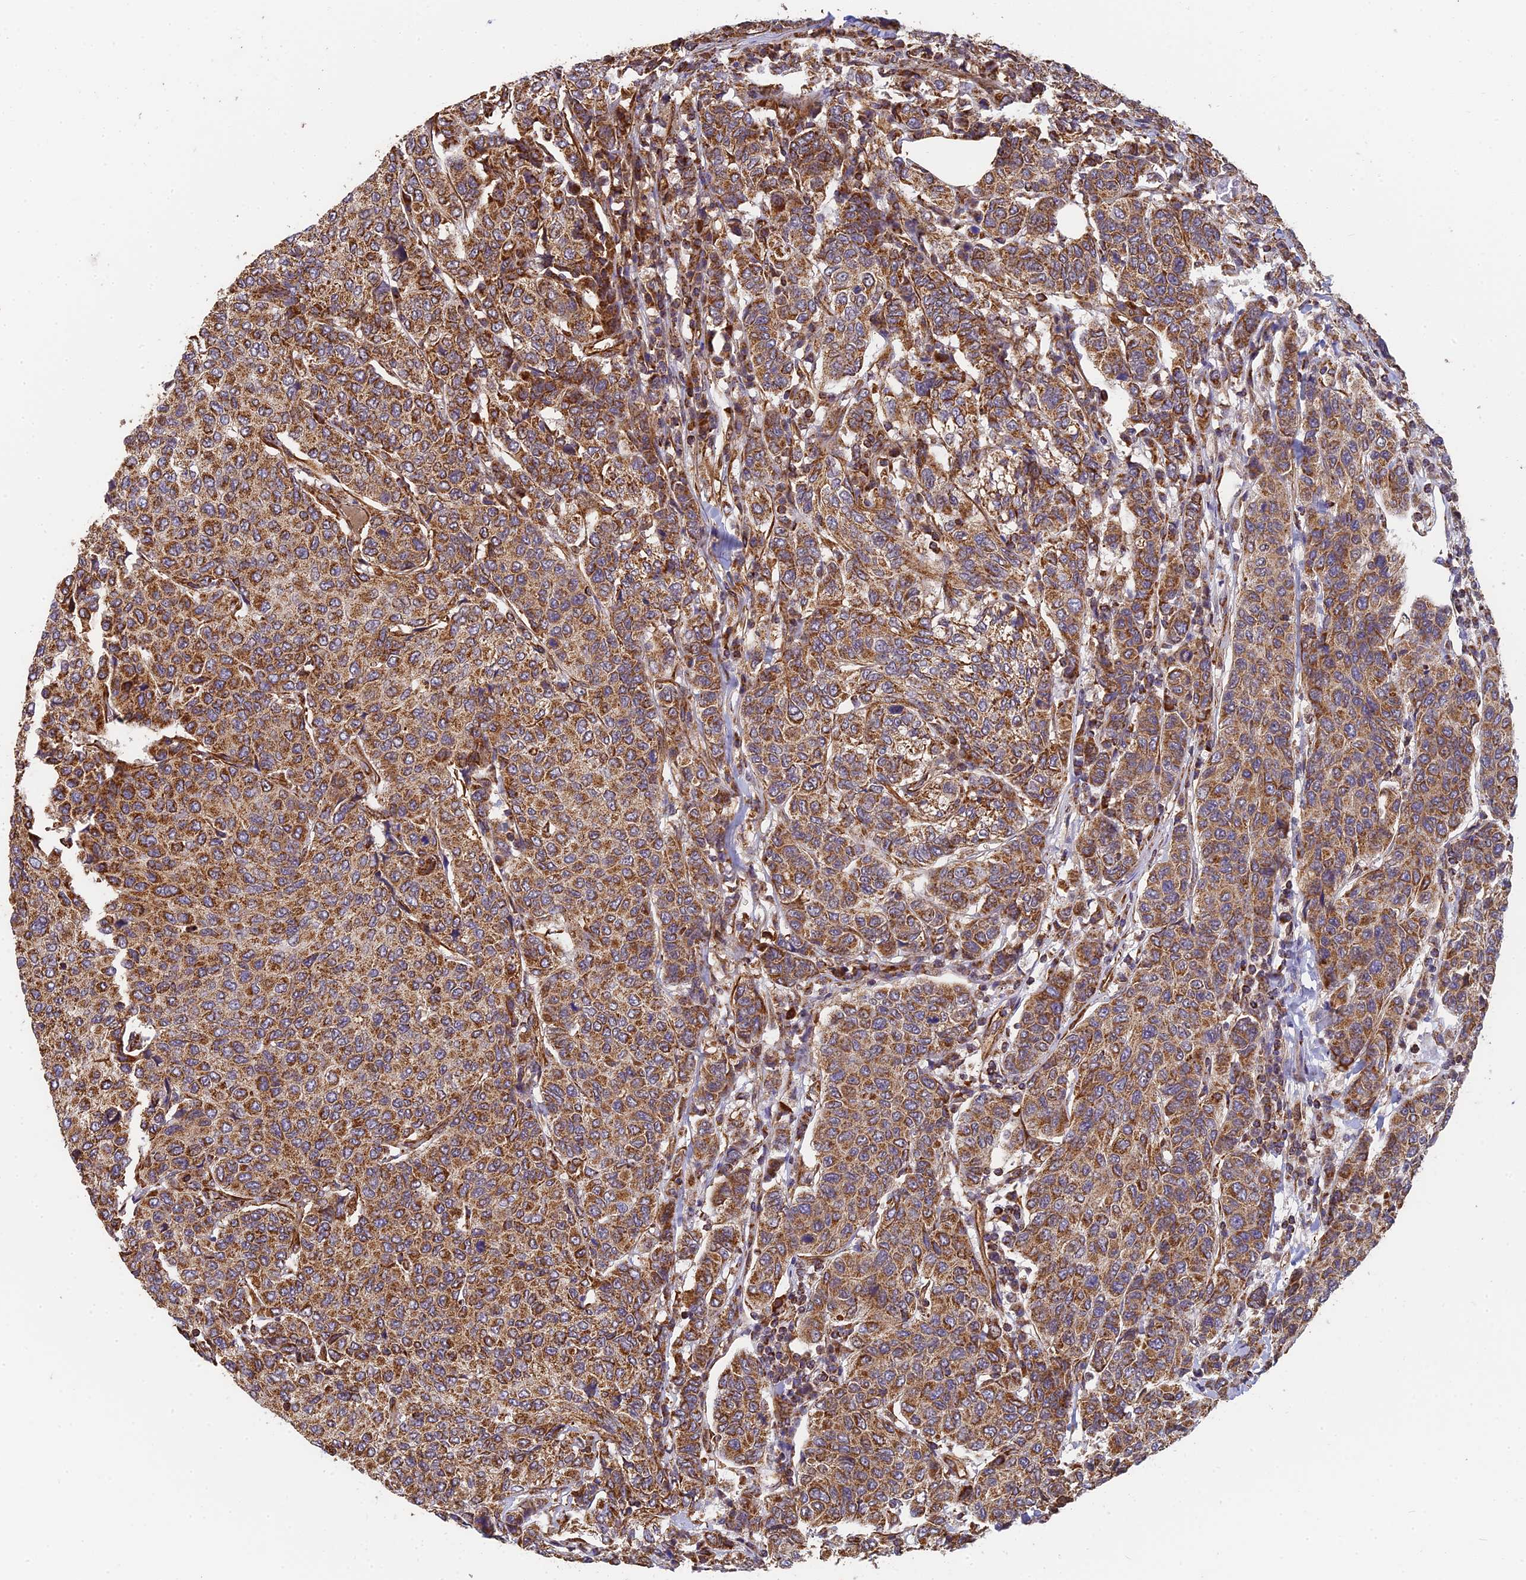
{"staining": {"intensity": "moderate", "quantity": ">75%", "location": "cytoplasmic/membranous"}, "tissue": "breast cancer", "cell_type": "Tumor cells", "image_type": "cancer", "snomed": [{"axis": "morphology", "description": "Duct carcinoma"}, {"axis": "topography", "description": "Breast"}], "caption": "There is medium levels of moderate cytoplasmic/membranous staining in tumor cells of breast invasive ductal carcinoma, as demonstrated by immunohistochemical staining (brown color).", "gene": "DSTYK", "patient": {"sex": "female", "age": 55}}